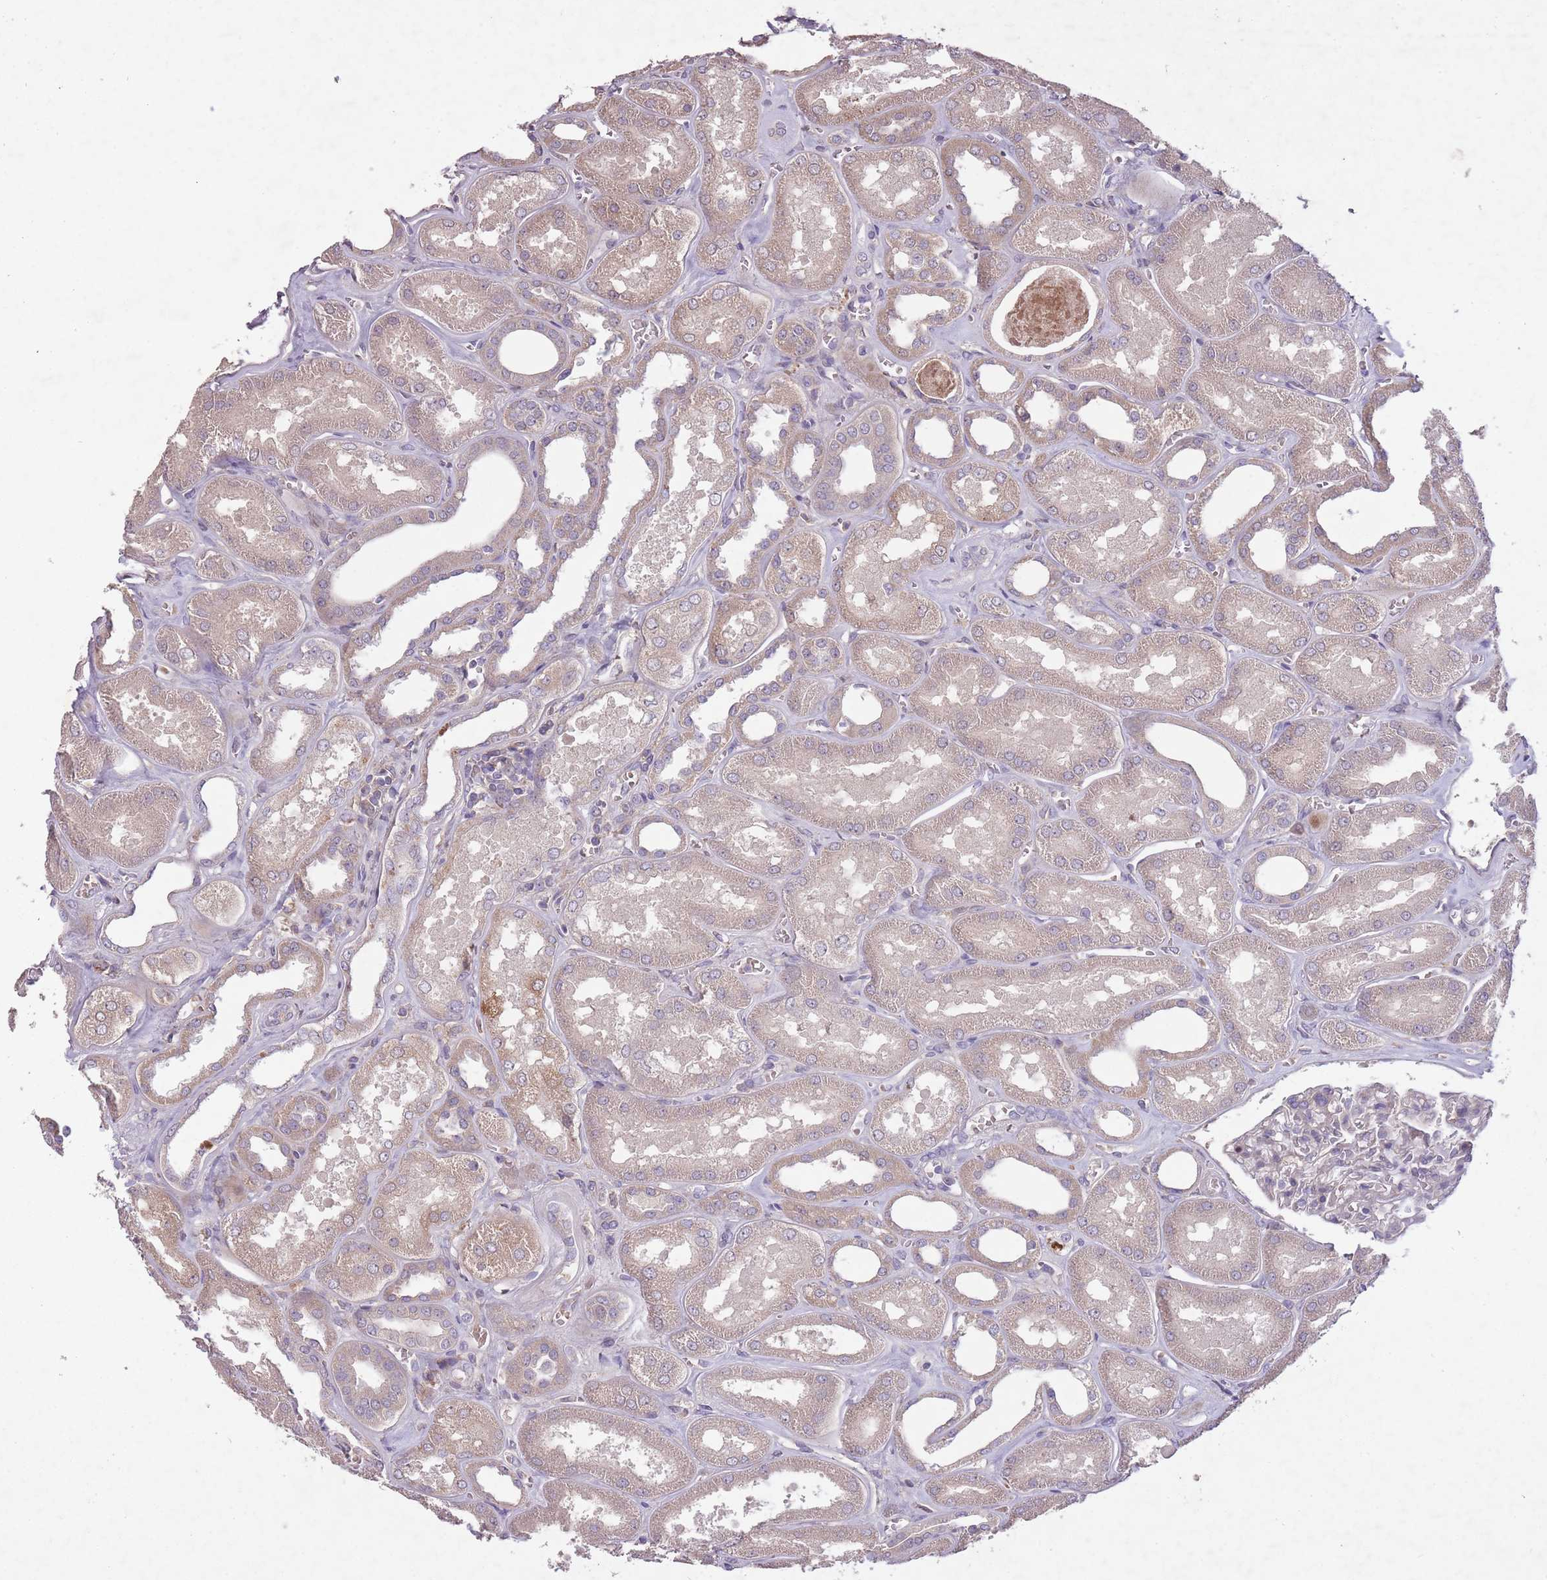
{"staining": {"intensity": "negative", "quantity": "none", "location": "none"}, "tissue": "kidney", "cell_type": "Cells in glomeruli", "image_type": "normal", "snomed": [{"axis": "morphology", "description": "Normal tissue, NOS"}, {"axis": "morphology", "description": "Adenocarcinoma, NOS"}, {"axis": "topography", "description": "Kidney"}], "caption": "Immunohistochemistry histopathology image of unremarkable human kidney stained for a protein (brown), which shows no positivity in cells in glomeruli.", "gene": "OR2V1", "patient": {"sex": "female", "age": 68}}